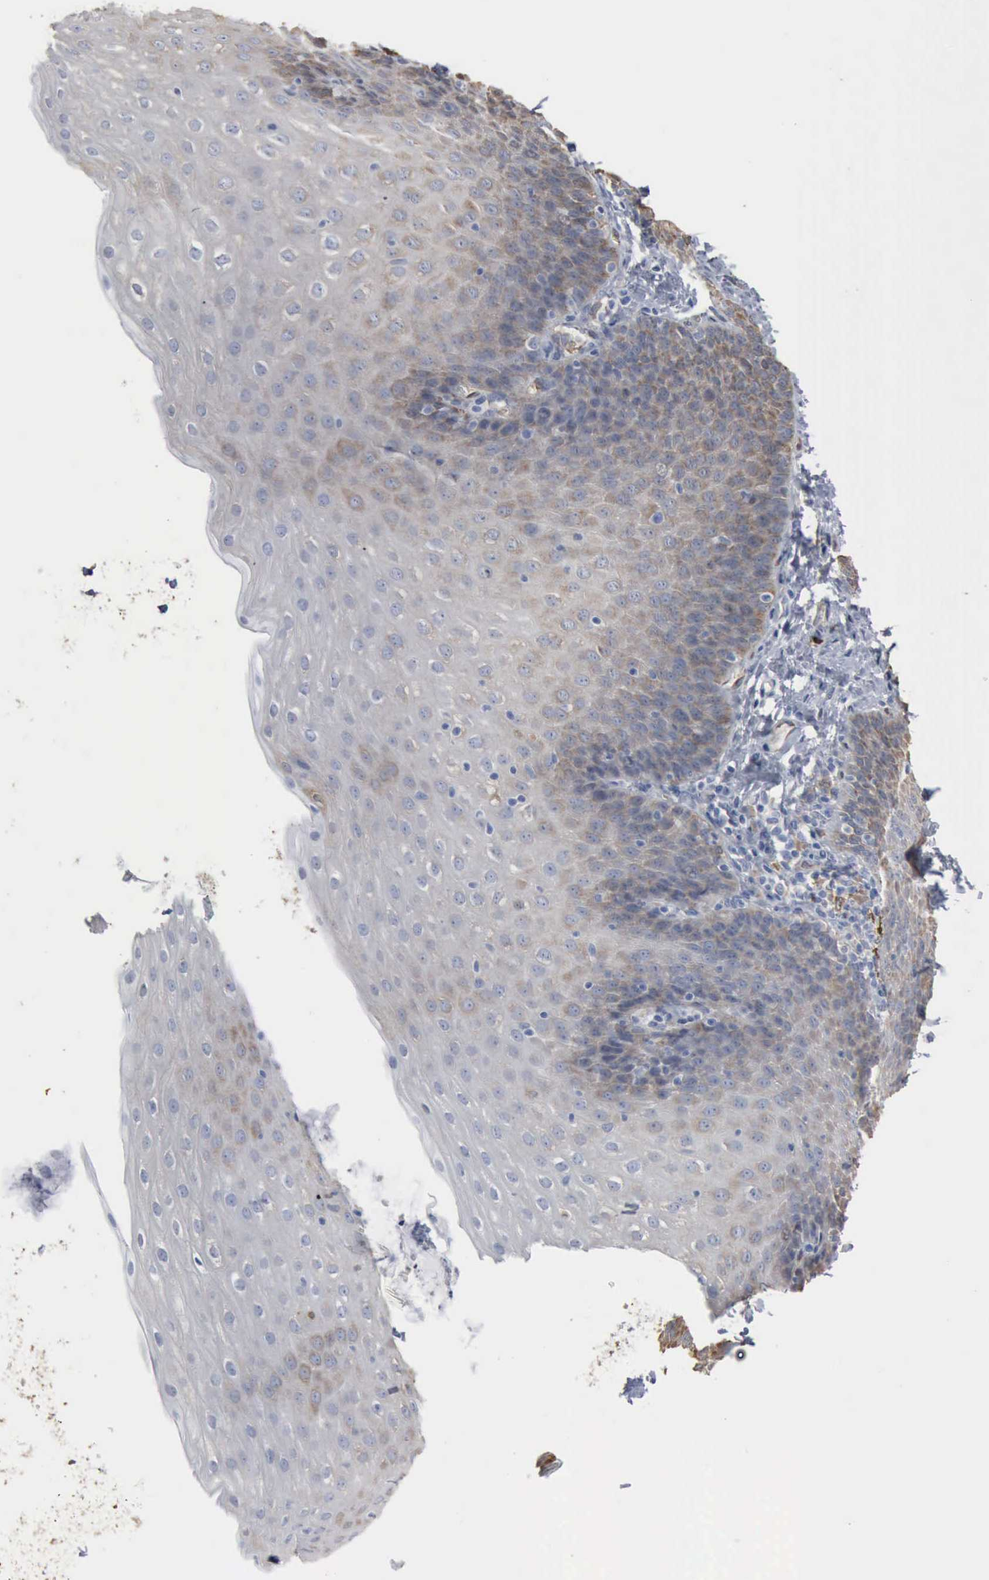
{"staining": {"intensity": "negative", "quantity": "none", "location": "none"}, "tissue": "esophagus", "cell_type": "Squamous epithelial cells", "image_type": "normal", "snomed": [{"axis": "morphology", "description": "Normal tissue, NOS"}, {"axis": "topography", "description": "Esophagus"}], "caption": "Immunohistochemistry of normal human esophagus exhibits no expression in squamous epithelial cells.", "gene": "FSCN1", "patient": {"sex": "female", "age": 61}}